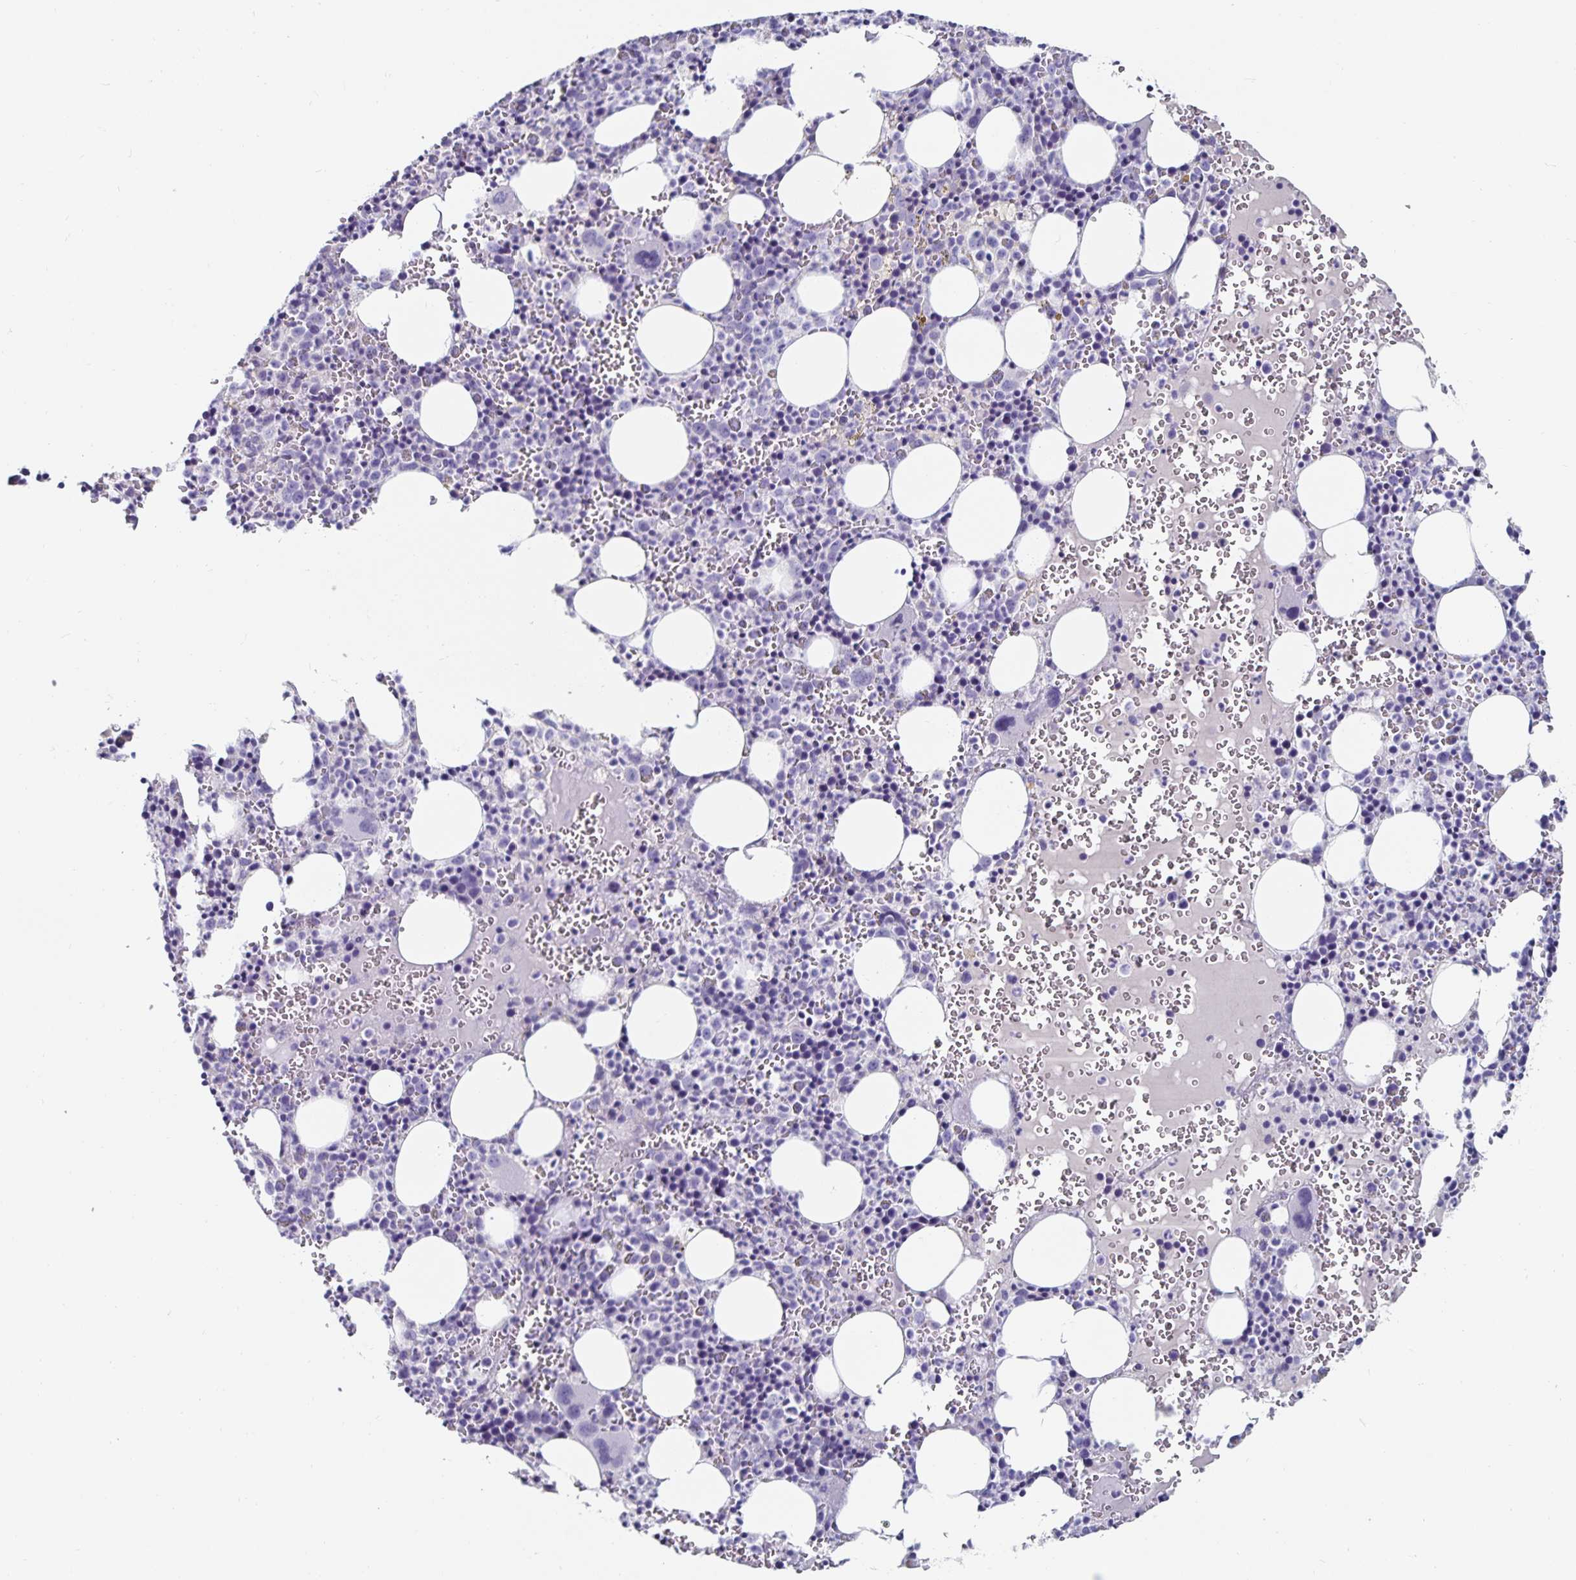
{"staining": {"intensity": "negative", "quantity": "none", "location": "none"}, "tissue": "bone marrow", "cell_type": "Hematopoietic cells", "image_type": "normal", "snomed": [{"axis": "morphology", "description": "Normal tissue, NOS"}, {"axis": "topography", "description": "Bone marrow"}], "caption": "A histopathology image of human bone marrow is negative for staining in hematopoietic cells. Brightfield microscopy of IHC stained with DAB (brown) and hematoxylin (blue), captured at high magnification.", "gene": "CFAP69", "patient": {"sex": "male", "age": 63}}